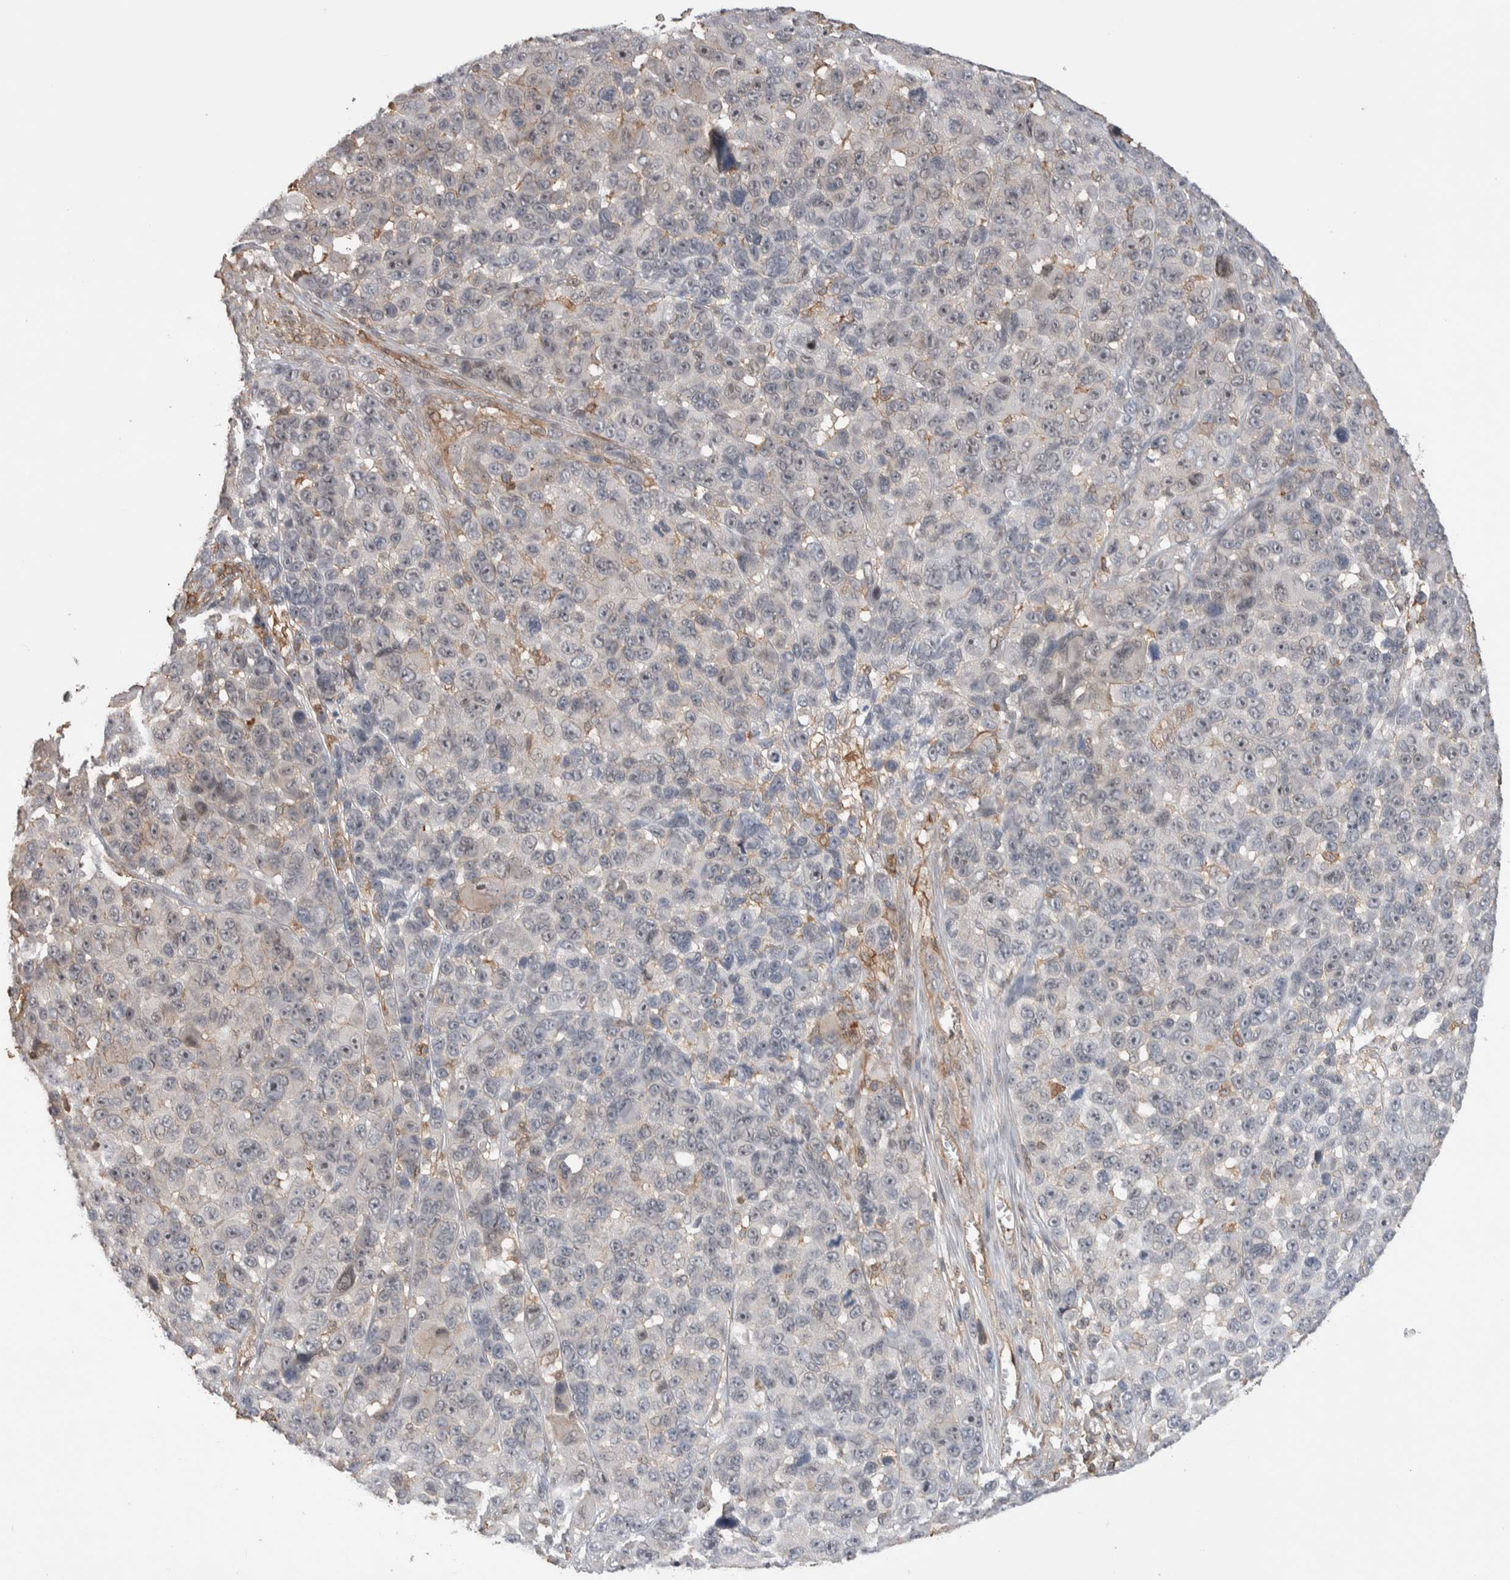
{"staining": {"intensity": "negative", "quantity": "none", "location": "none"}, "tissue": "melanoma", "cell_type": "Tumor cells", "image_type": "cancer", "snomed": [{"axis": "morphology", "description": "Malignant melanoma, NOS"}, {"axis": "topography", "description": "Skin"}], "caption": "The histopathology image shows no significant expression in tumor cells of melanoma.", "gene": "ZNF704", "patient": {"sex": "male", "age": 53}}